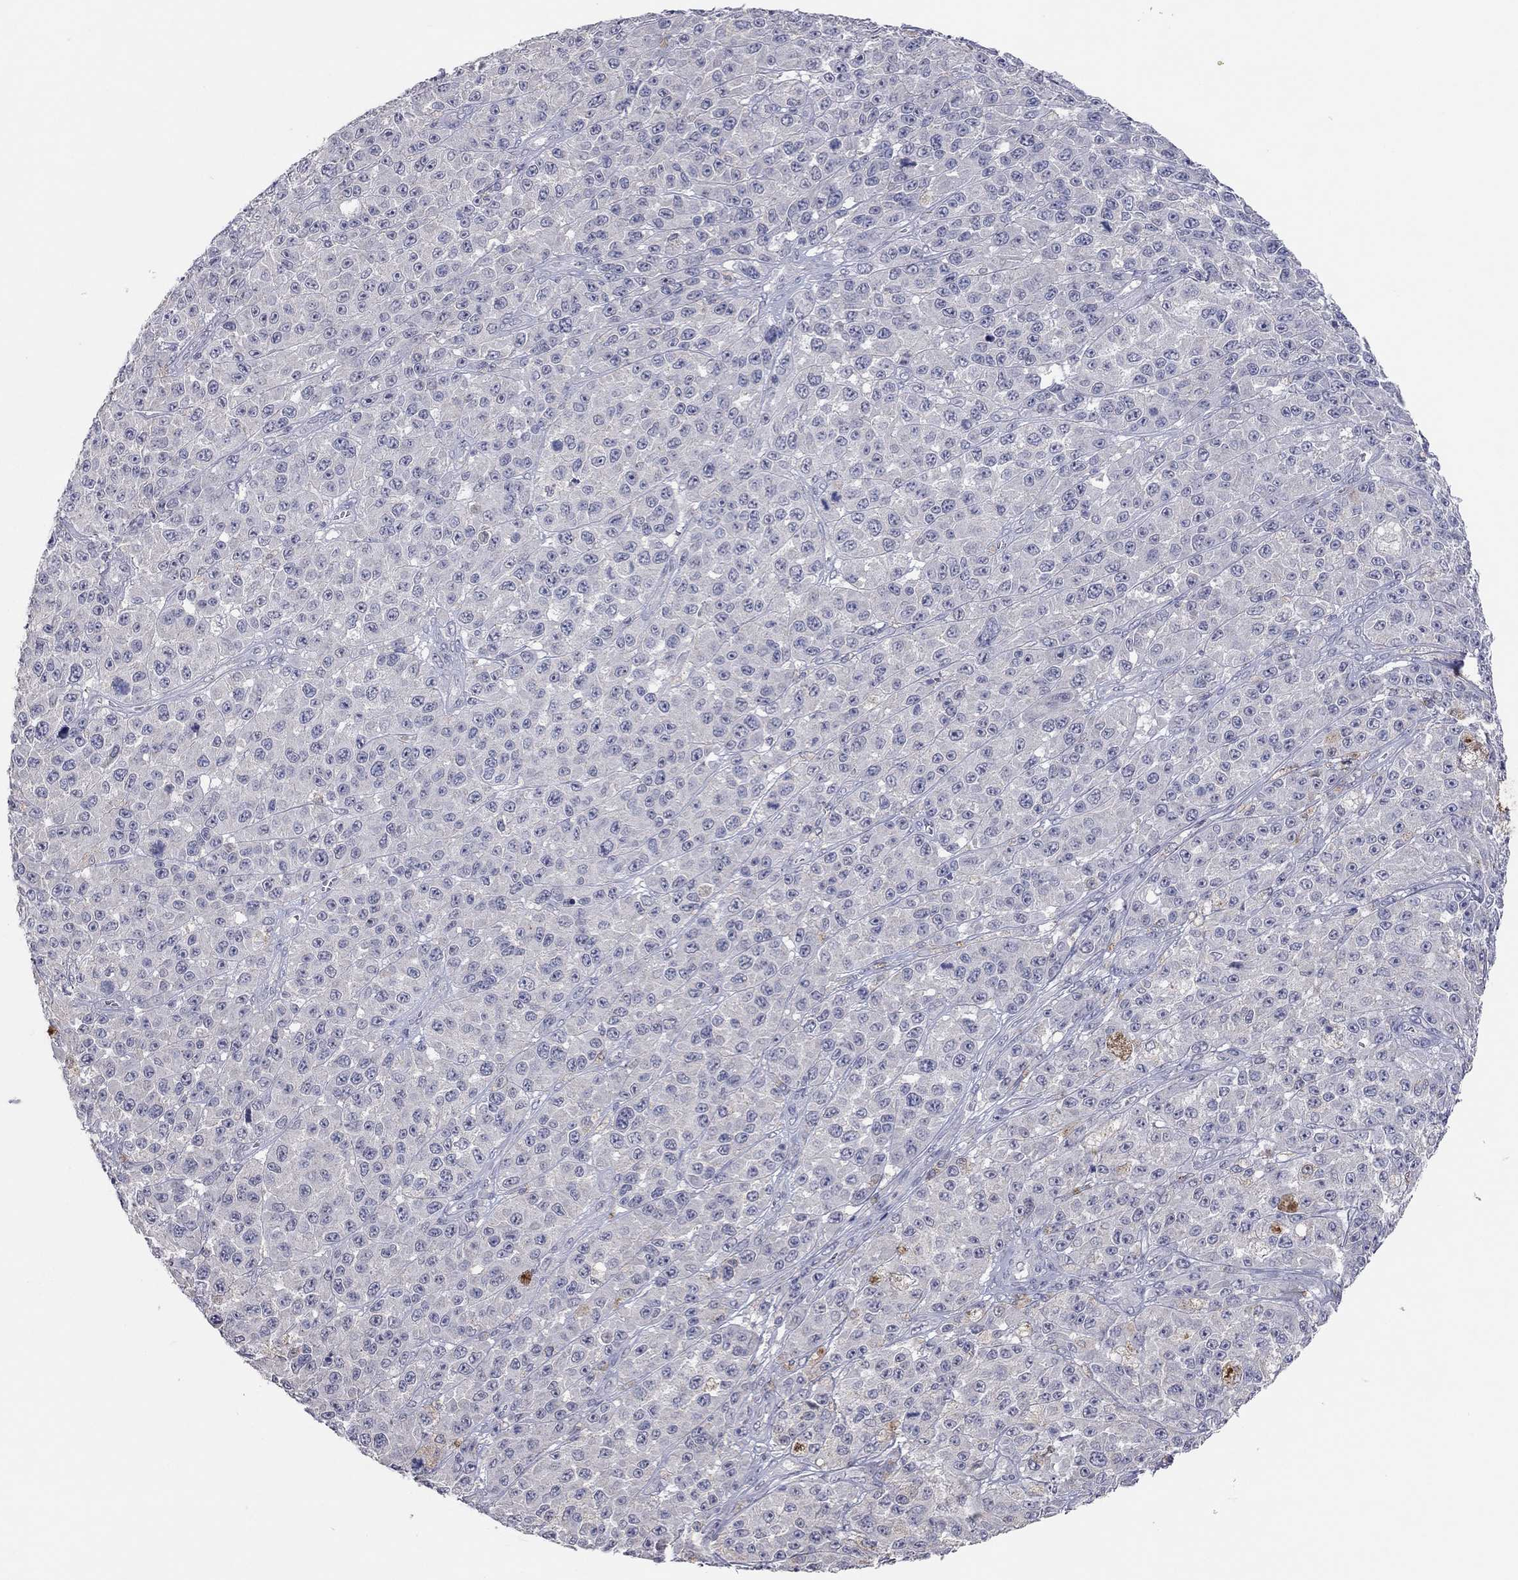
{"staining": {"intensity": "negative", "quantity": "none", "location": "none"}, "tissue": "melanoma", "cell_type": "Tumor cells", "image_type": "cancer", "snomed": [{"axis": "morphology", "description": "Malignant melanoma, NOS"}, {"axis": "topography", "description": "Skin"}], "caption": "High power microscopy photomicrograph of an IHC histopathology image of melanoma, revealing no significant positivity in tumor cells.", "gene": "MMP13", "patient": {"sex": "female", "age": 58}}